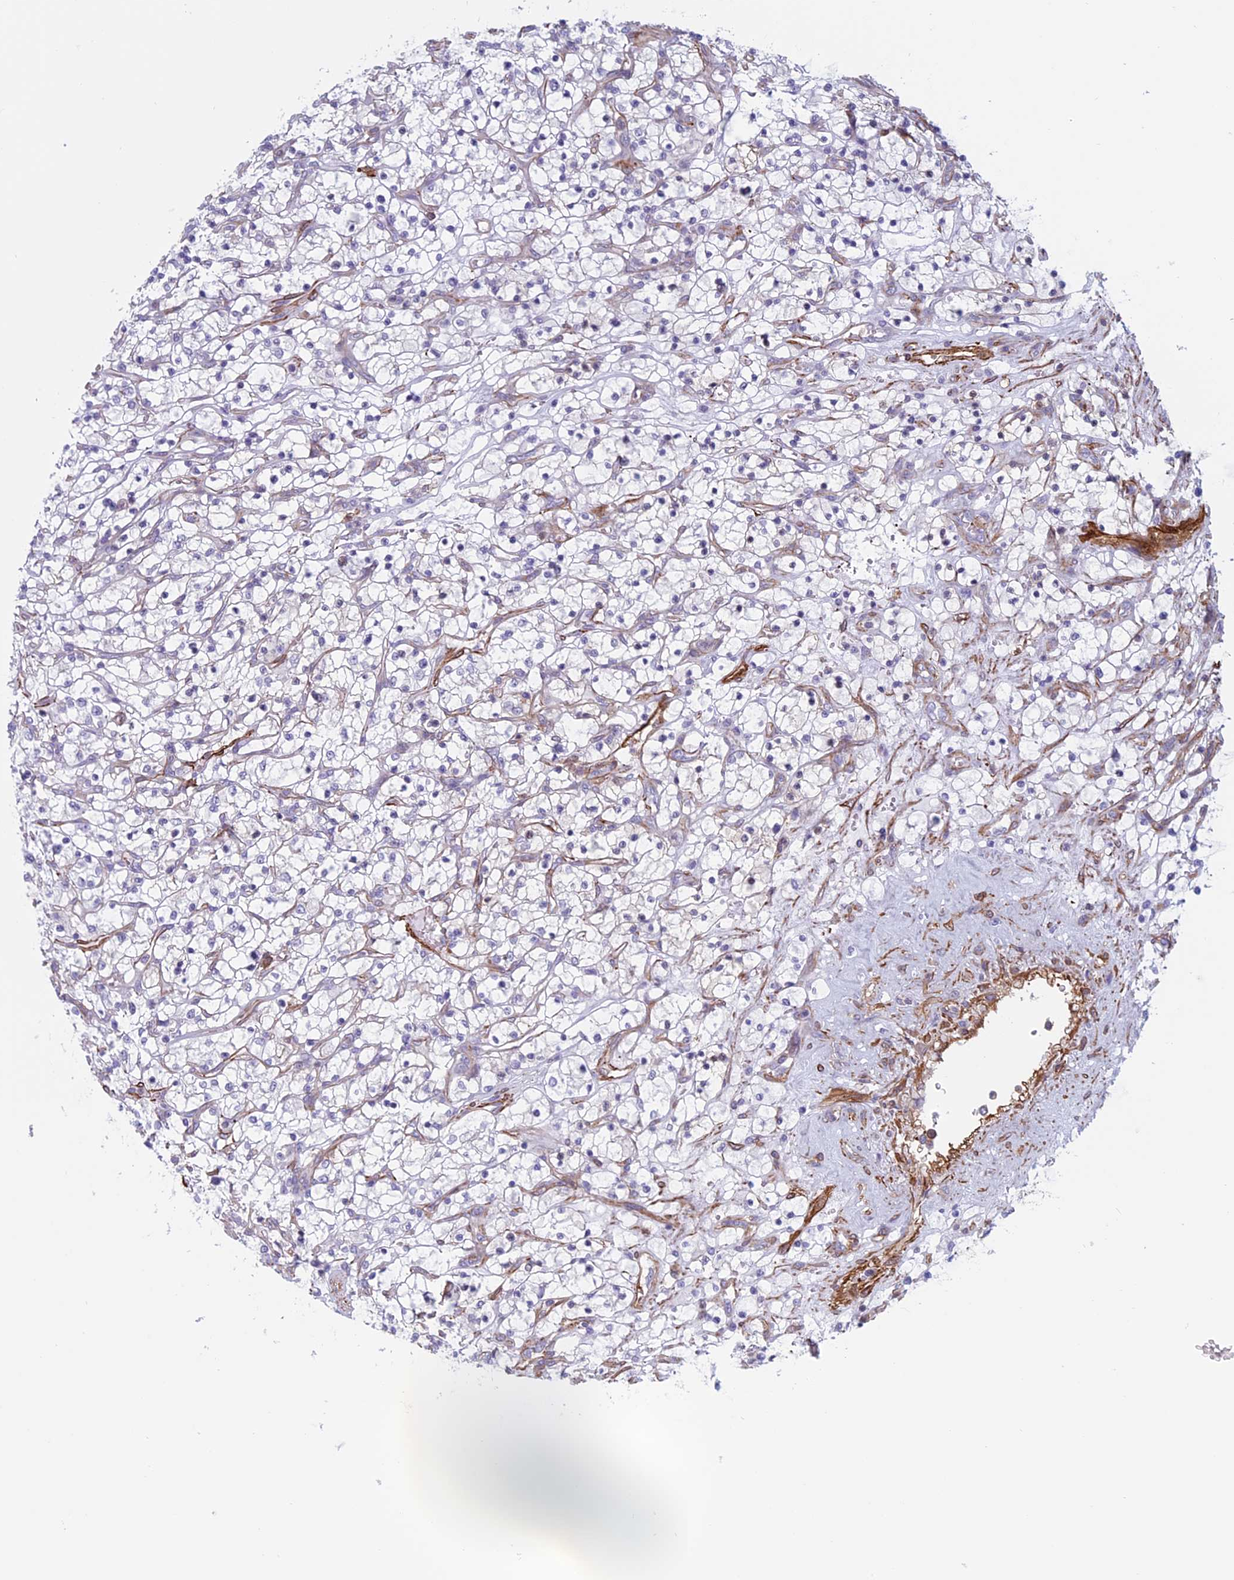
{"staining": {"intensity": "negative", "quantity": "none", "location": "none"}, "tissue": "renal cancer", "cell_type": "Tumor cells", "image_type": "cancer", "snomed": [{"axis": "morphology", "description": "Adenocarcinoma, NOS"}, {"axis": "topography", "description": "Kidney"}], "caption": "There is no significant staining in tumor cells of renal cancer. (Immunohistochemistry (ihc), brightfield microscopy, high magnification).", "gene": "ANGPTL2", "patient": {"sex": "female", "age": 69}}